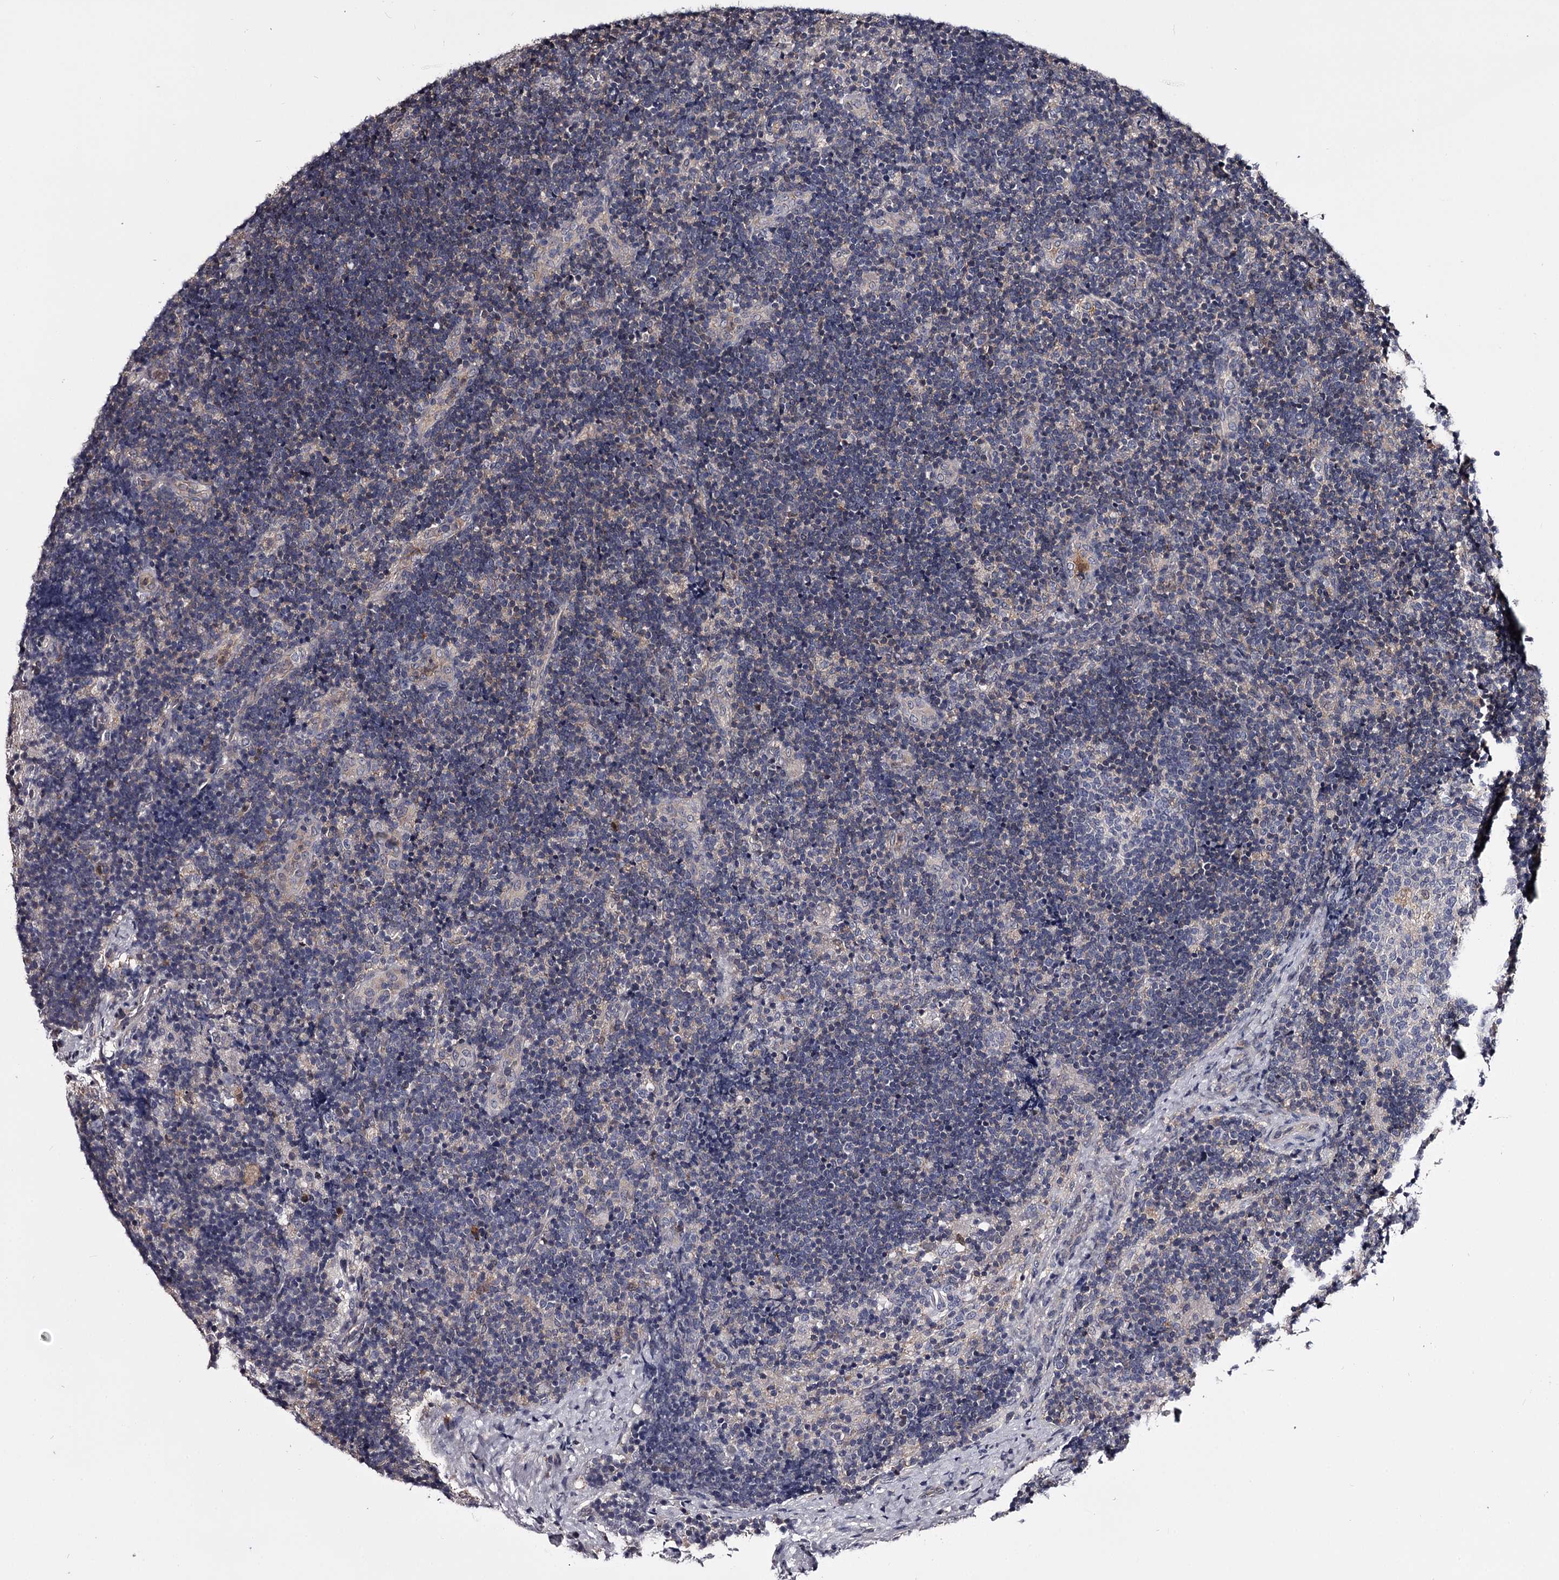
{"staining": {"intensity": "negative", "quantity": "none", "location": "none"}, "tissue": "lymph node", "cell_type": "Germinal center cells", "image_type": "normal", "snomed": [{"axis": "morphology", "description": "Normal tissue, NOS"}, {"axis": "topography", "description": "Lymph node"}], "caption": "The IHC histopathology image has no significant expression in germinal center cells of lymph node.", "gene": "GSTO1", "patient": {"sex": "female", "age": 22}}